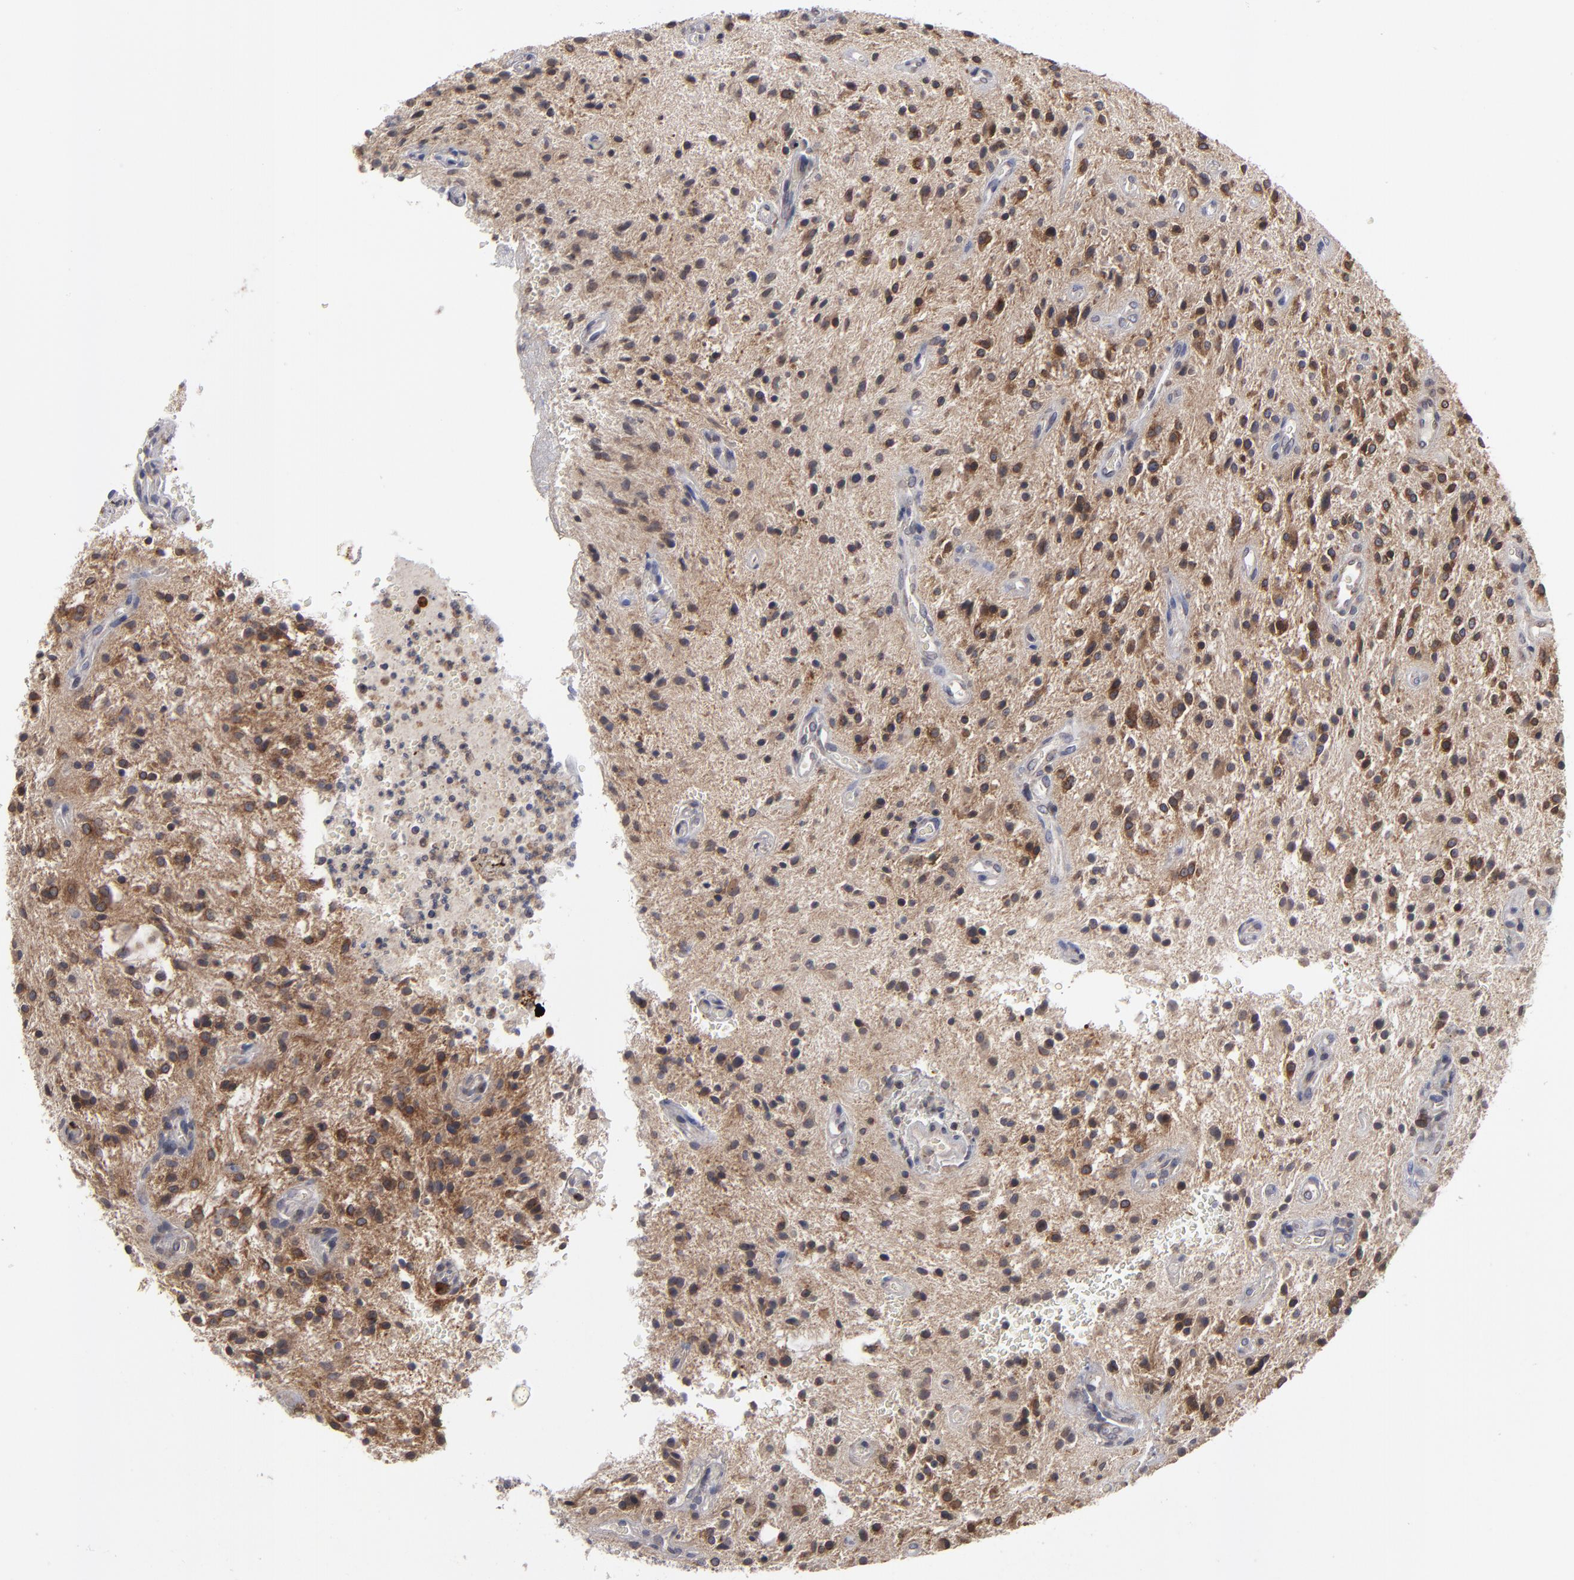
{"staining": {"intensity": "moderate", "quantity": "25%-75%", "location": "cytoplasmic/membranous"}, "tissue": "glioma", "cell_type": "Tumor cells", "image_type": "cancer", "snomed": [{"axis": "morphology", "description": "Glioma, malignant, NOS"}, {"axis": "topography", "description": "Cerebellum"}], "caption": "Immunohistochemistry (IHC) of human glioma (malignant) shows medium levels of moderate cytoplasmic/membranous expression in about 25%-75% of tumor cells.", "gene": "CEP97", "patient": {"sex": "female", "age": 10}}